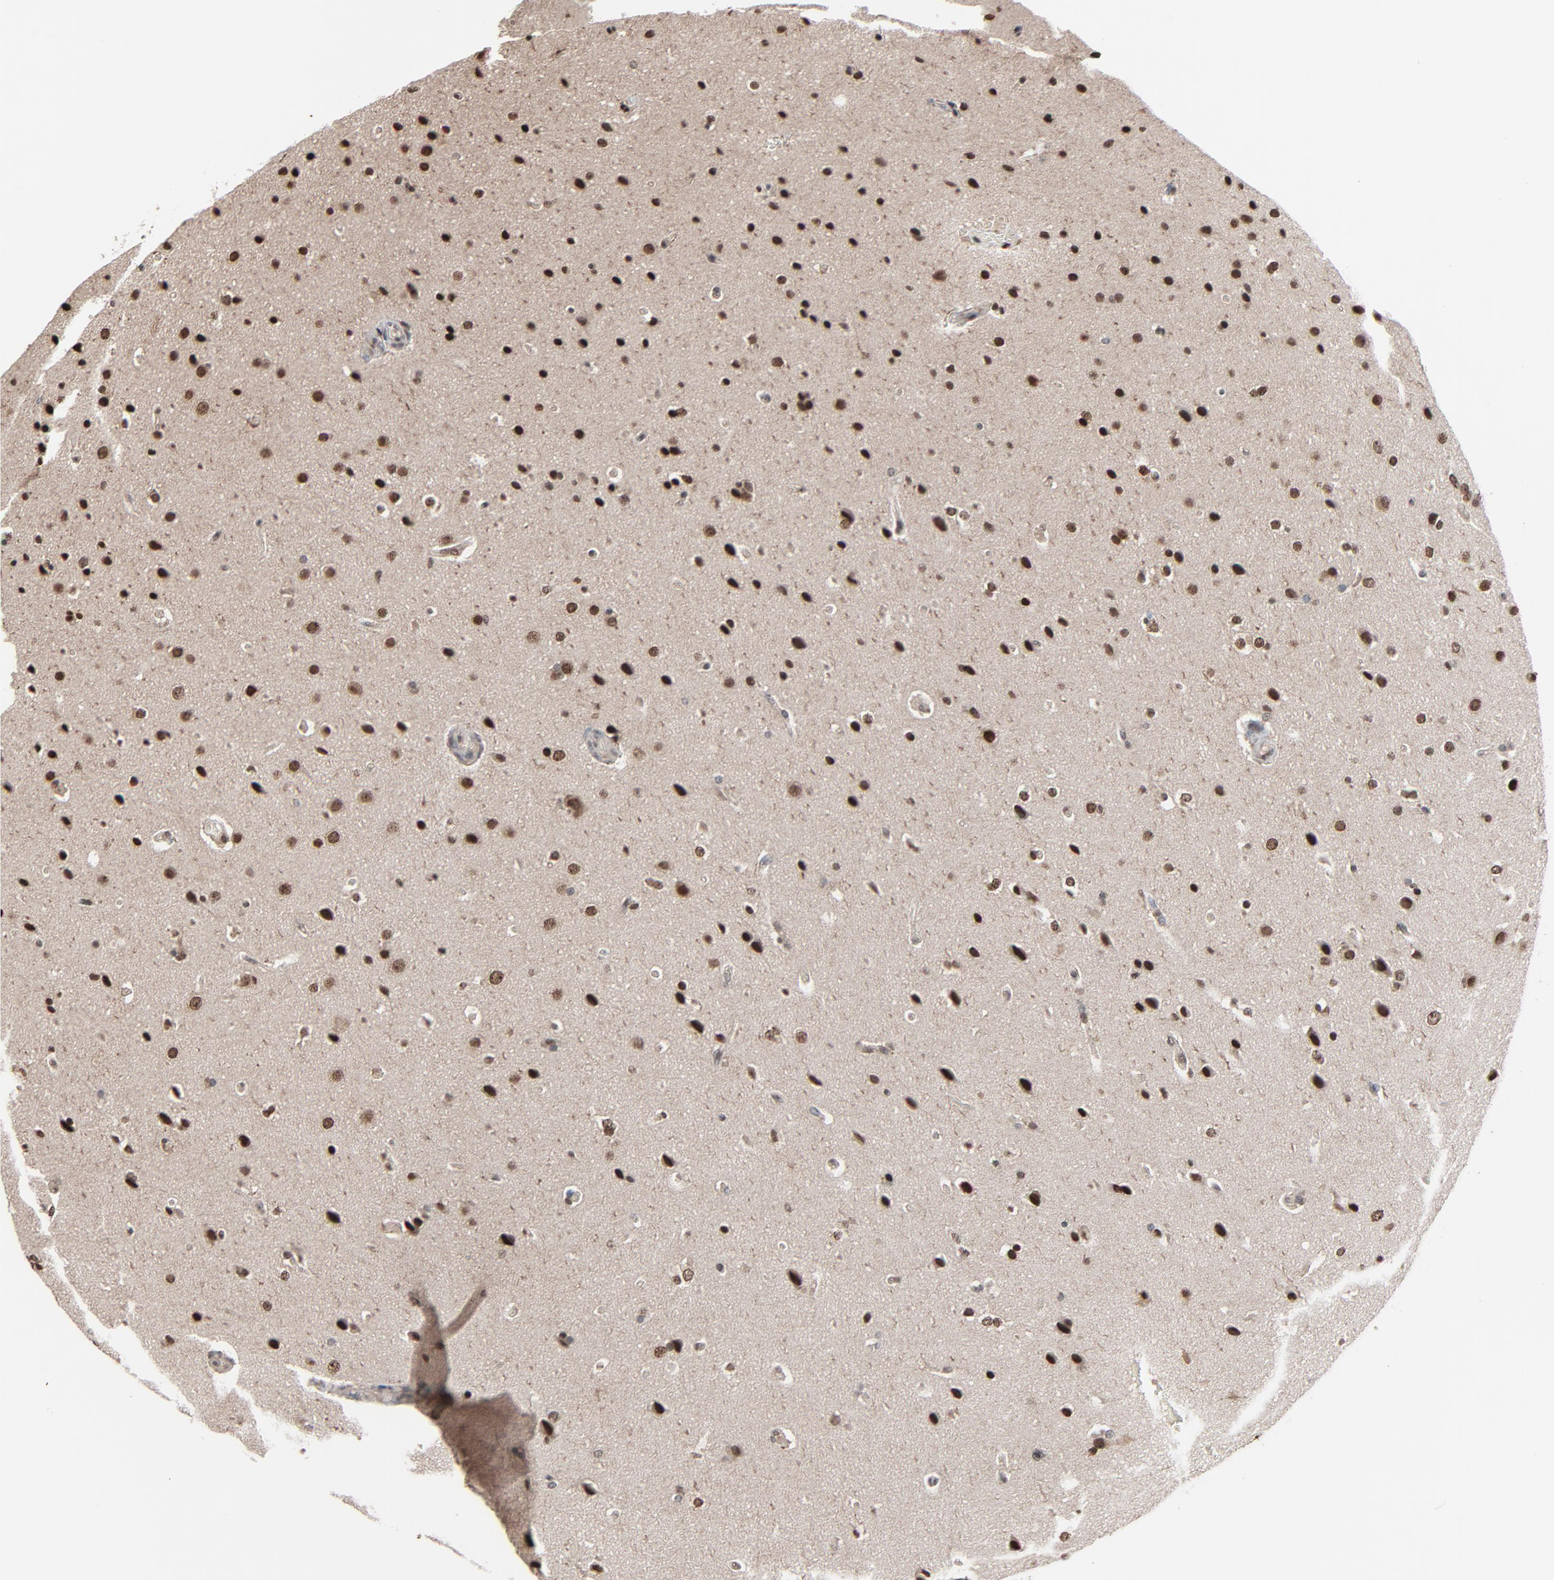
{"staining": {"intensity": "strong", "quantity": ">75%", "location": "nuclear"}, "tissue": "glioma", "cell_type": "Tumor cells", "image_type": "cancer", "snomed": [{"axis": "morphology", "description": "Glioma, malignant, Low grade"}, {"axis": "topography", "description": "Cerebral cortex"}], "caption": "Strong nuclear expression for a protein is appreciated in approximately >75% of tumor cells of malignant glioma (low-grade) using immunohistochemistry (IHC).", "gene": "RPS6KA3", "patient": {"sex": "female", "age": 47}}